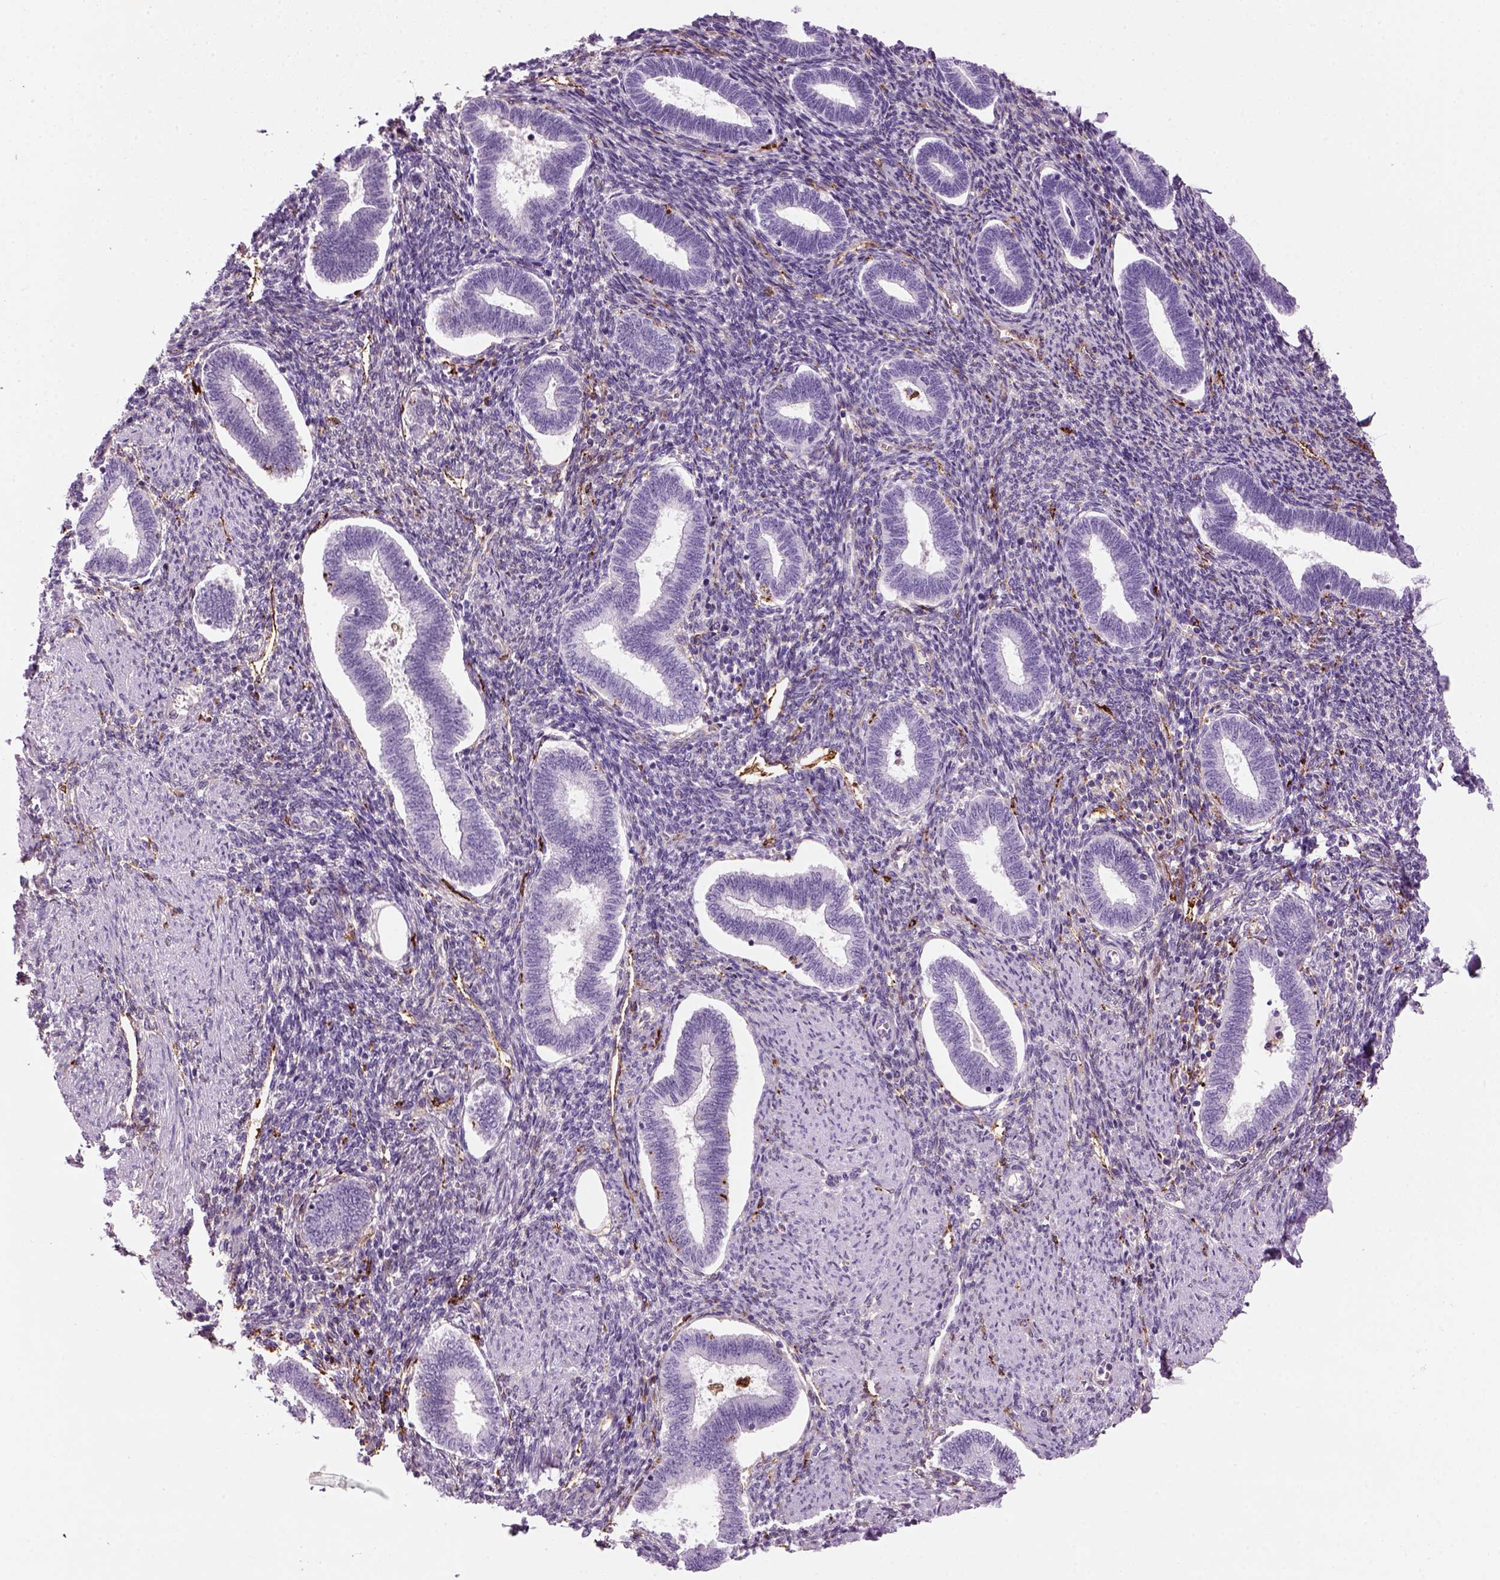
{"staining": {"intensity": "negative", "quantity": "none", "location": "none"}, "tissue": "endometrium", "cell_type": "Cells in endometrial stroma", "image_type": "normal", "snomed": [{"axis": "morphology", "description": "Normal tissue, NOS"}, {"axis": "topography", "description": "Endometrium"}], "caption": "DAB immunohistochemical staining of benign endometrium exhibits no significant expression in cells in endometrial stroma.", "gene": "MARCKS", "patient": {"sex": "female", "age": 42}}